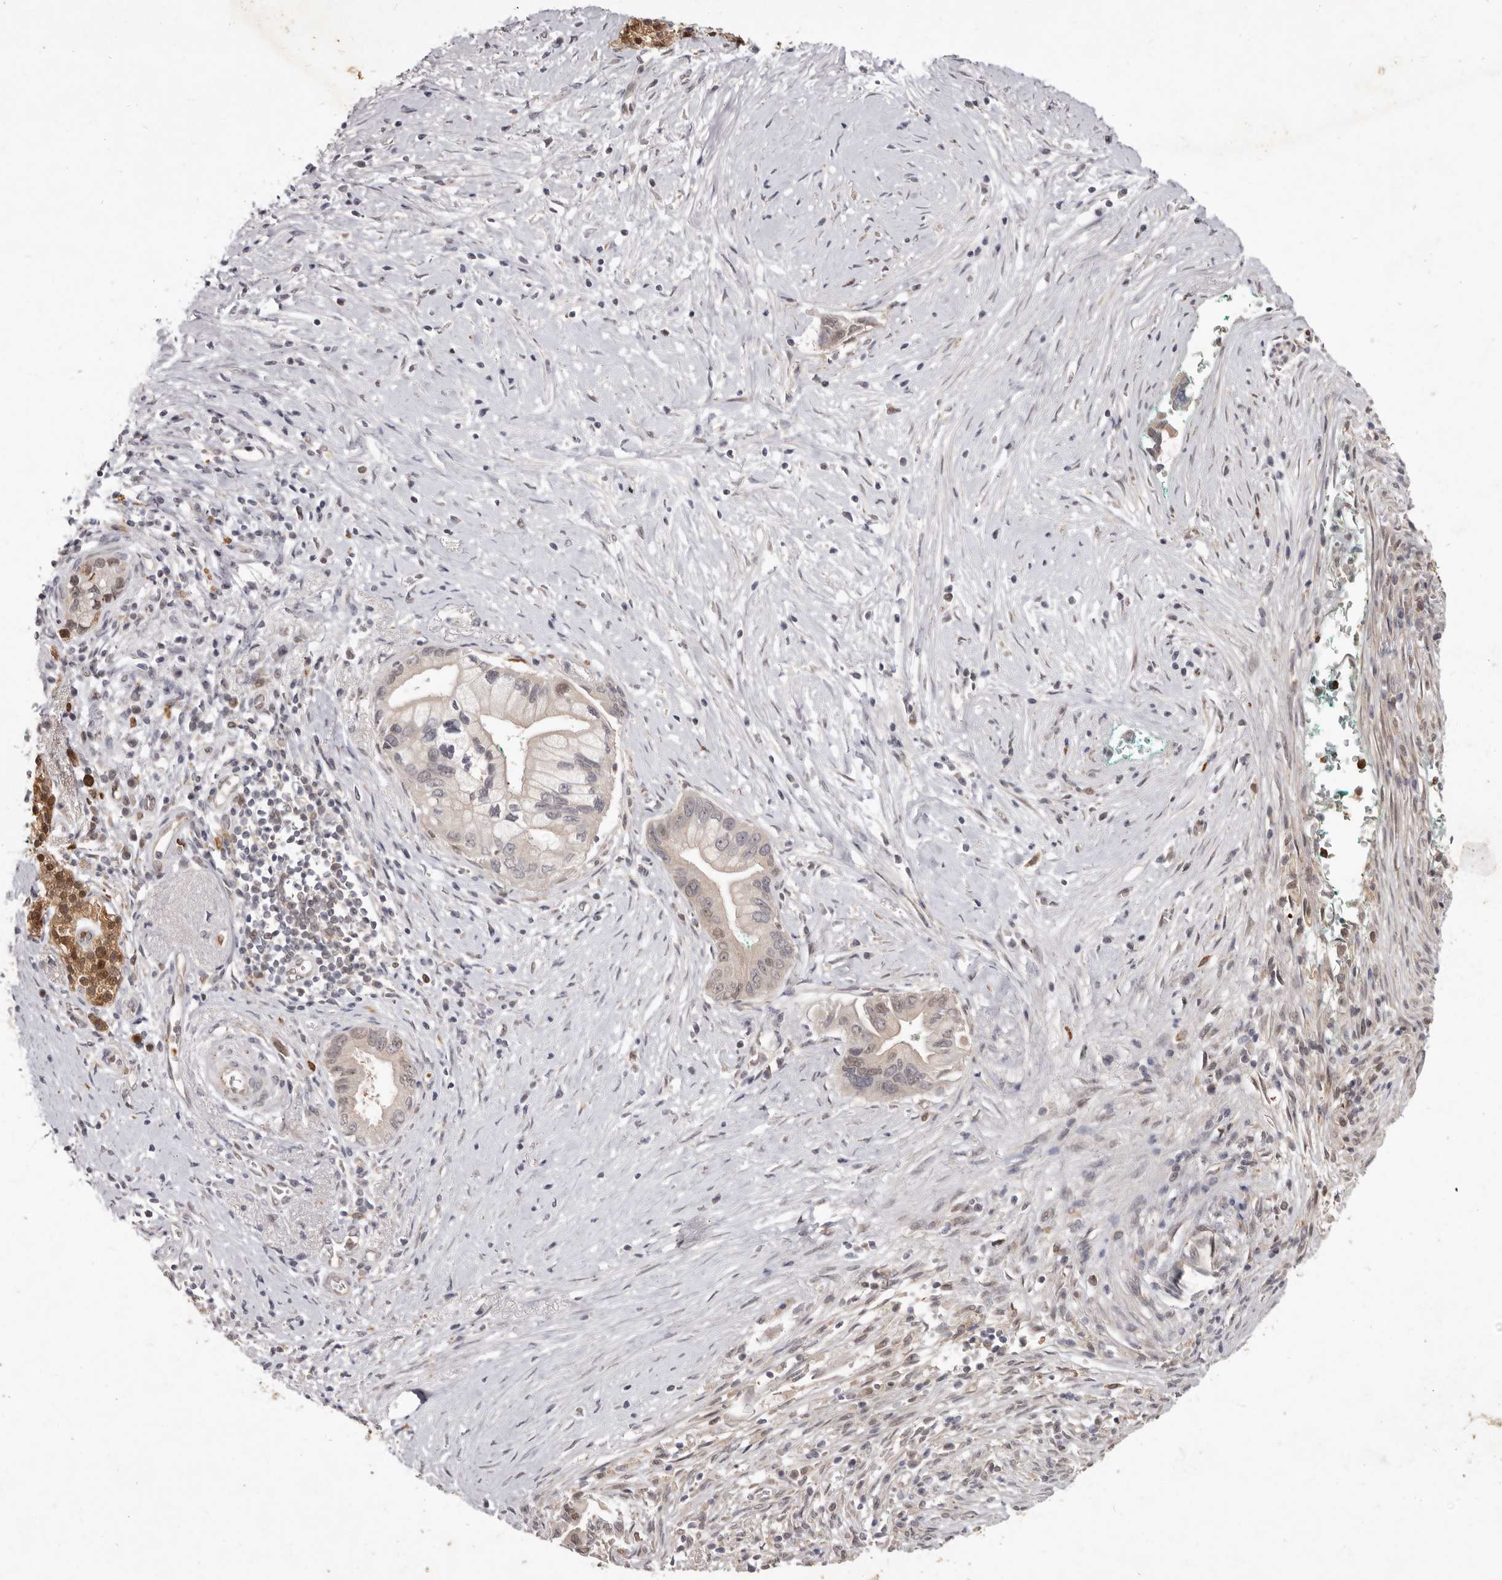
{"staining": {"intensity": "weak", "quantity": "<25%", "location": "nuclear"}, "tissue": "pancreatic cancer", "cell_type": "Tumor cells", "image_type": "cancer", "snomed": [{"axis": "morphology", "description": "Adenocarcinoma, NOS"}, {"axis": "topography", "description": "Pancreas"}], "caption": "Tumor cells show no significant positivity in pancreatic cancer (adenocarcinoma). (Stains: DAB immunohistochemistry (IHC) with hematoxylin counter stain, Microscopy: brightfield microscopy at high magnification).", "gene": "ACLY", "patient": {"sex": "male", "age": 78}}